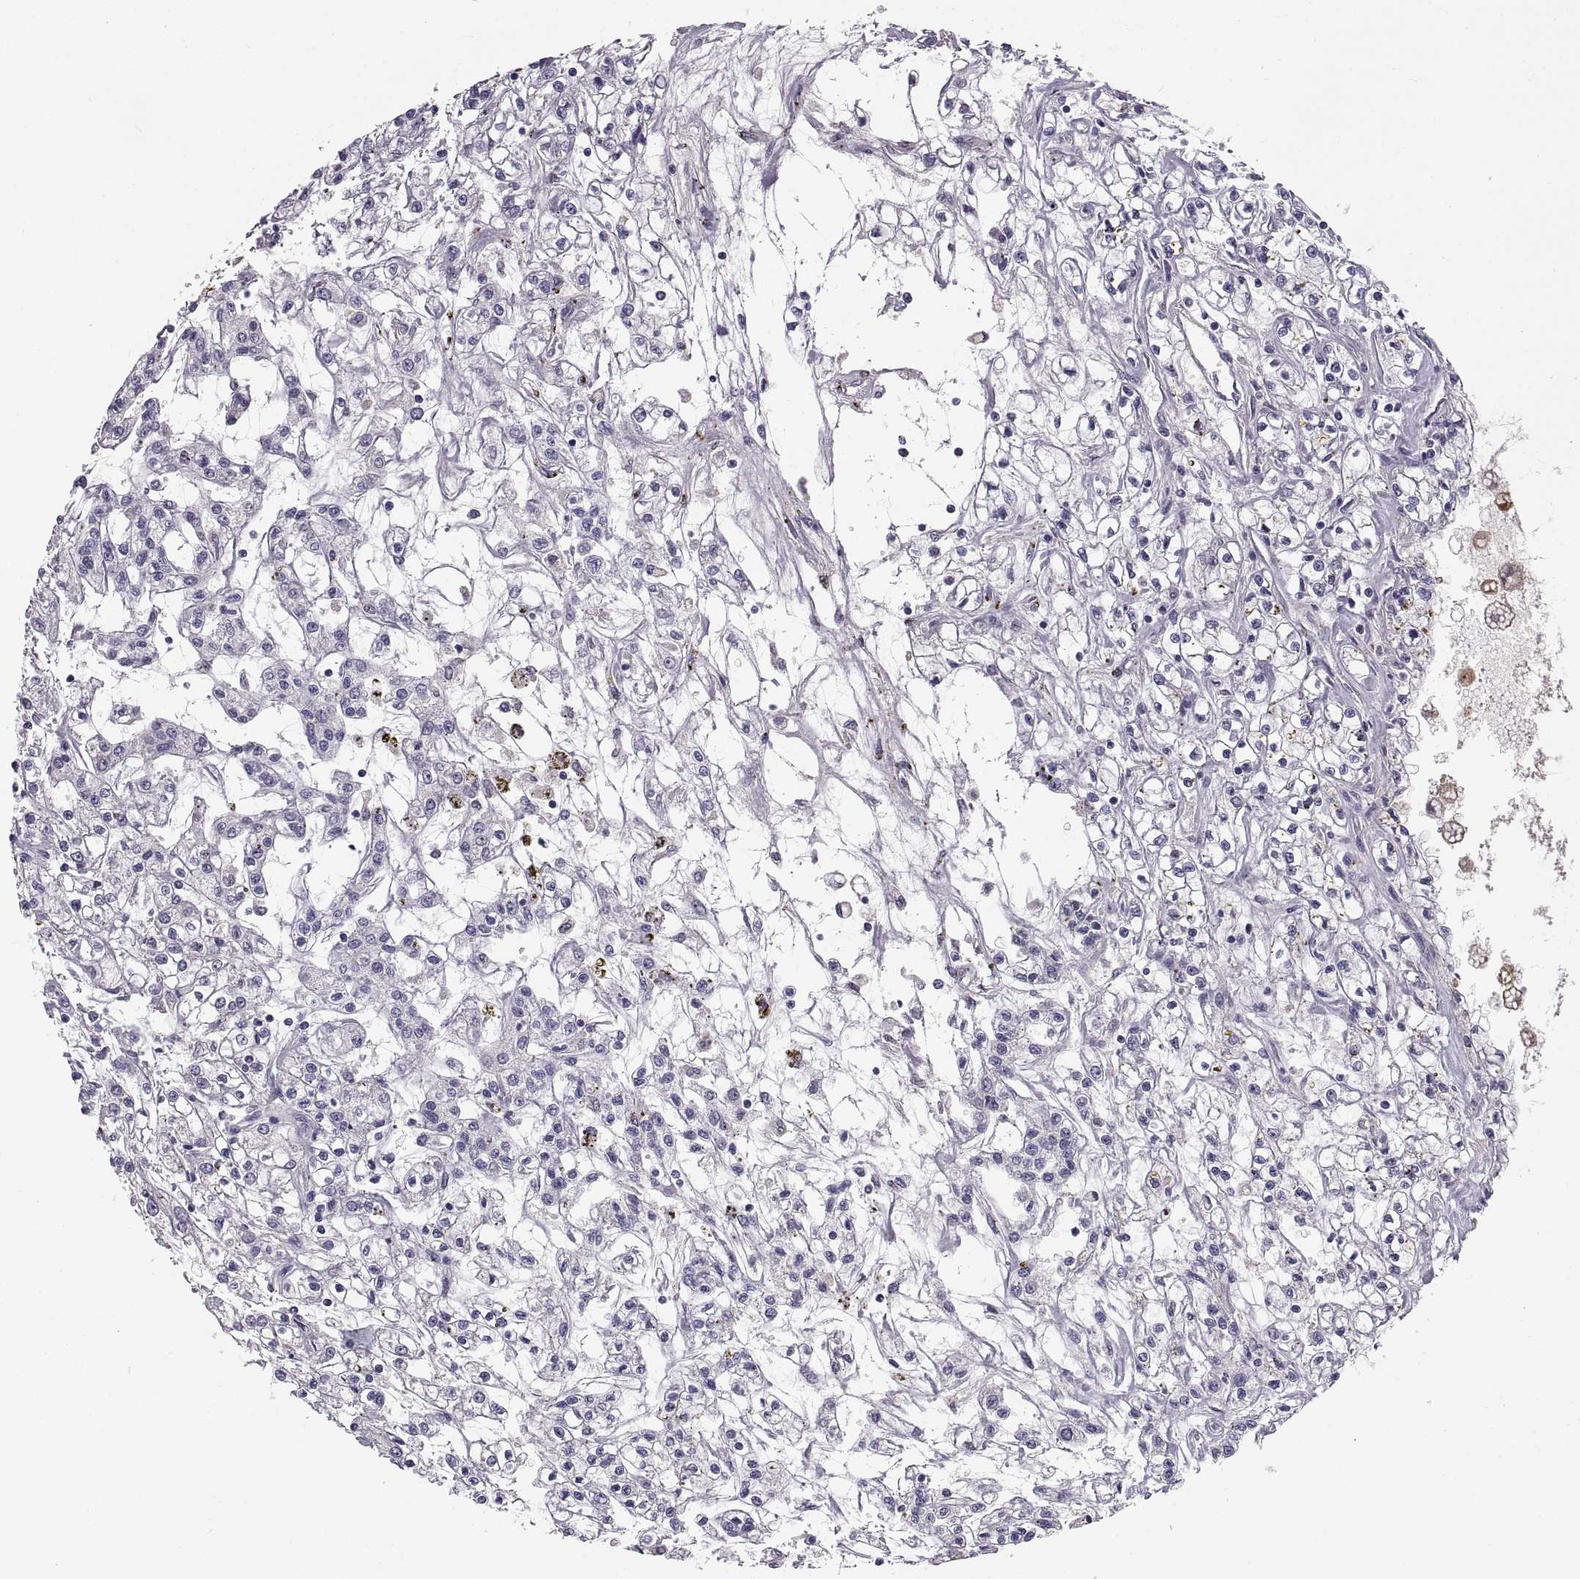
{"staining": {"intensity": "negative", "quantity": "none", "location": "none"}, "tissue": "renal cancer", "cell_type": "Tumor cells", "image_type": "cancer", "snomed": [{"axis": "morphology", "description": "Adenocarcinoma, NOS"}, {"axis": "topography", "description": "Kidney"}], "caption": "High power microscopy micrograph of an immunohistochemistry micrograph of renal adenocarcinoma, revealing no significant positivity in tumor cells. The staining is performed using DAB (3,3'-diaminobenzidine) brown chromogen with nuclei counter-stained in using hematoxylin.", "gene": "ADAM32", "patient": {"sex": "female", "age": 59}}